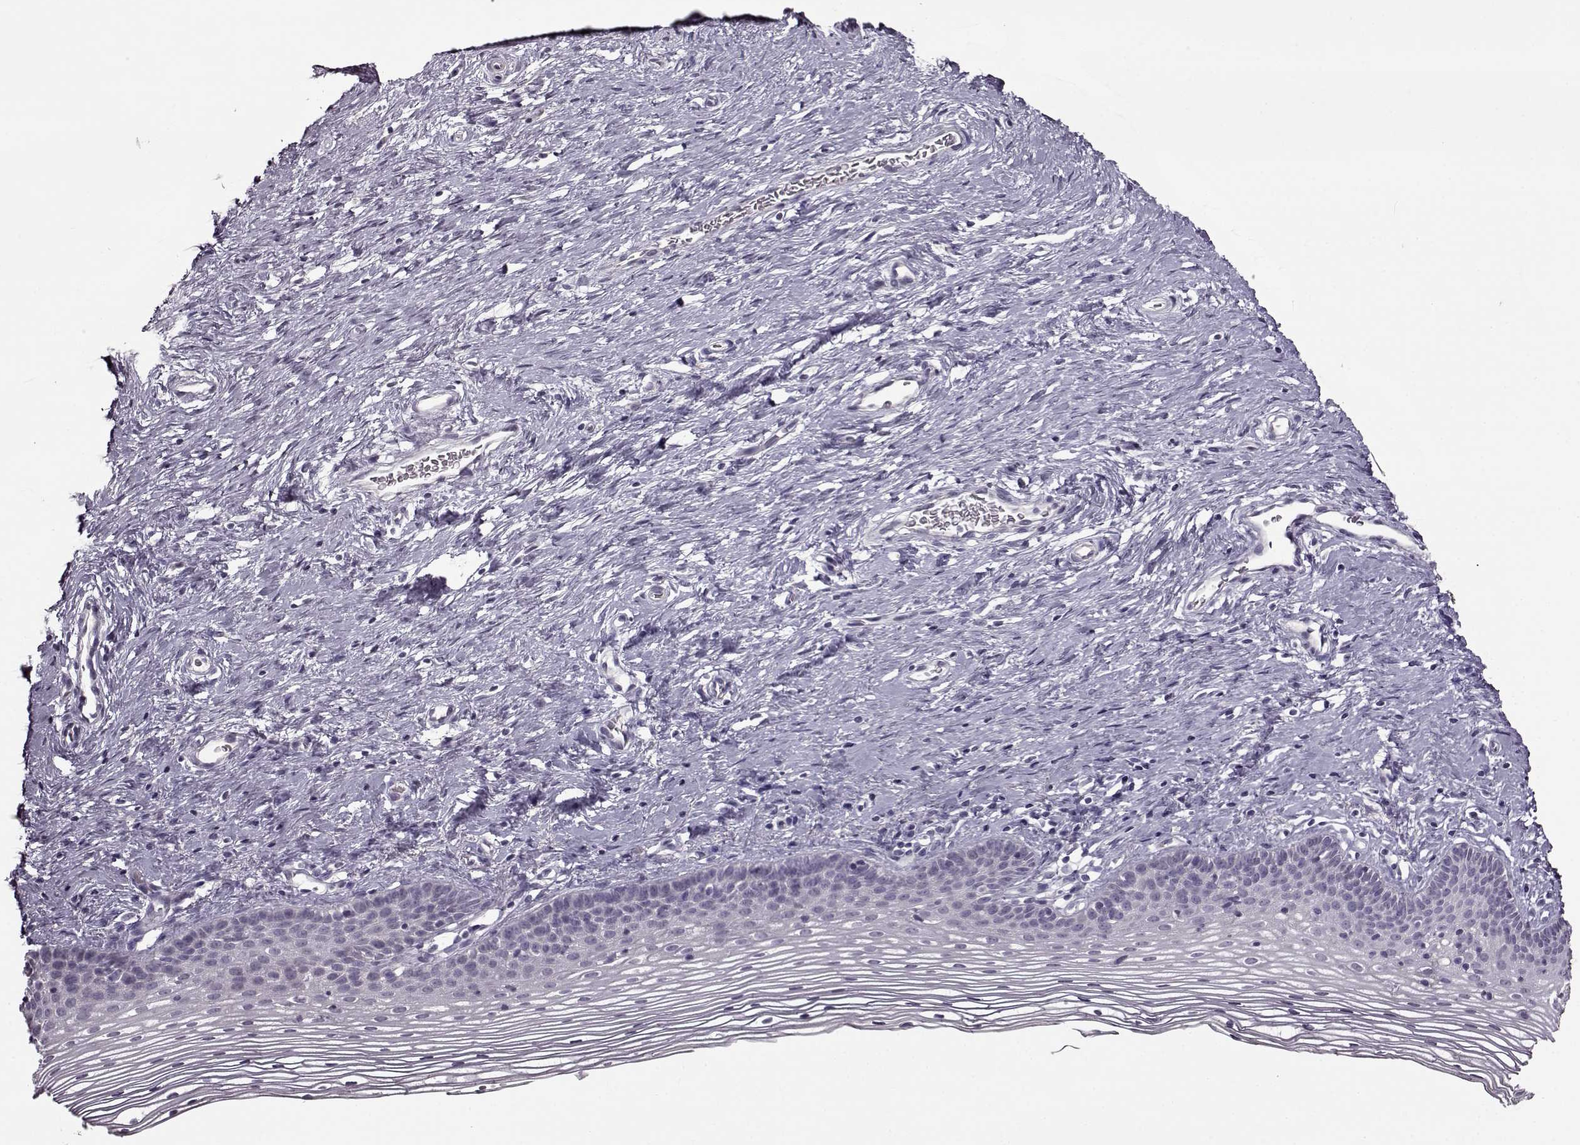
{"staining": {"intensity": "negative", "quantity": "none", "location": "none"}, "tissue": "cervix", "cell_type": "Glandular cells", "image_type": "normal", "snomed": [{"axis": "morphology", "description": "Normal tissue, NOS"}, {"axis": "topography", "description": "Cervix"}], "caption": "Cervix was stained to show a protein in brown. There is no significant expression in glandular cells. Nuclei are stained in blue.", "gene": "FSHB", "patient": {"sex": "female", "age": 39}}